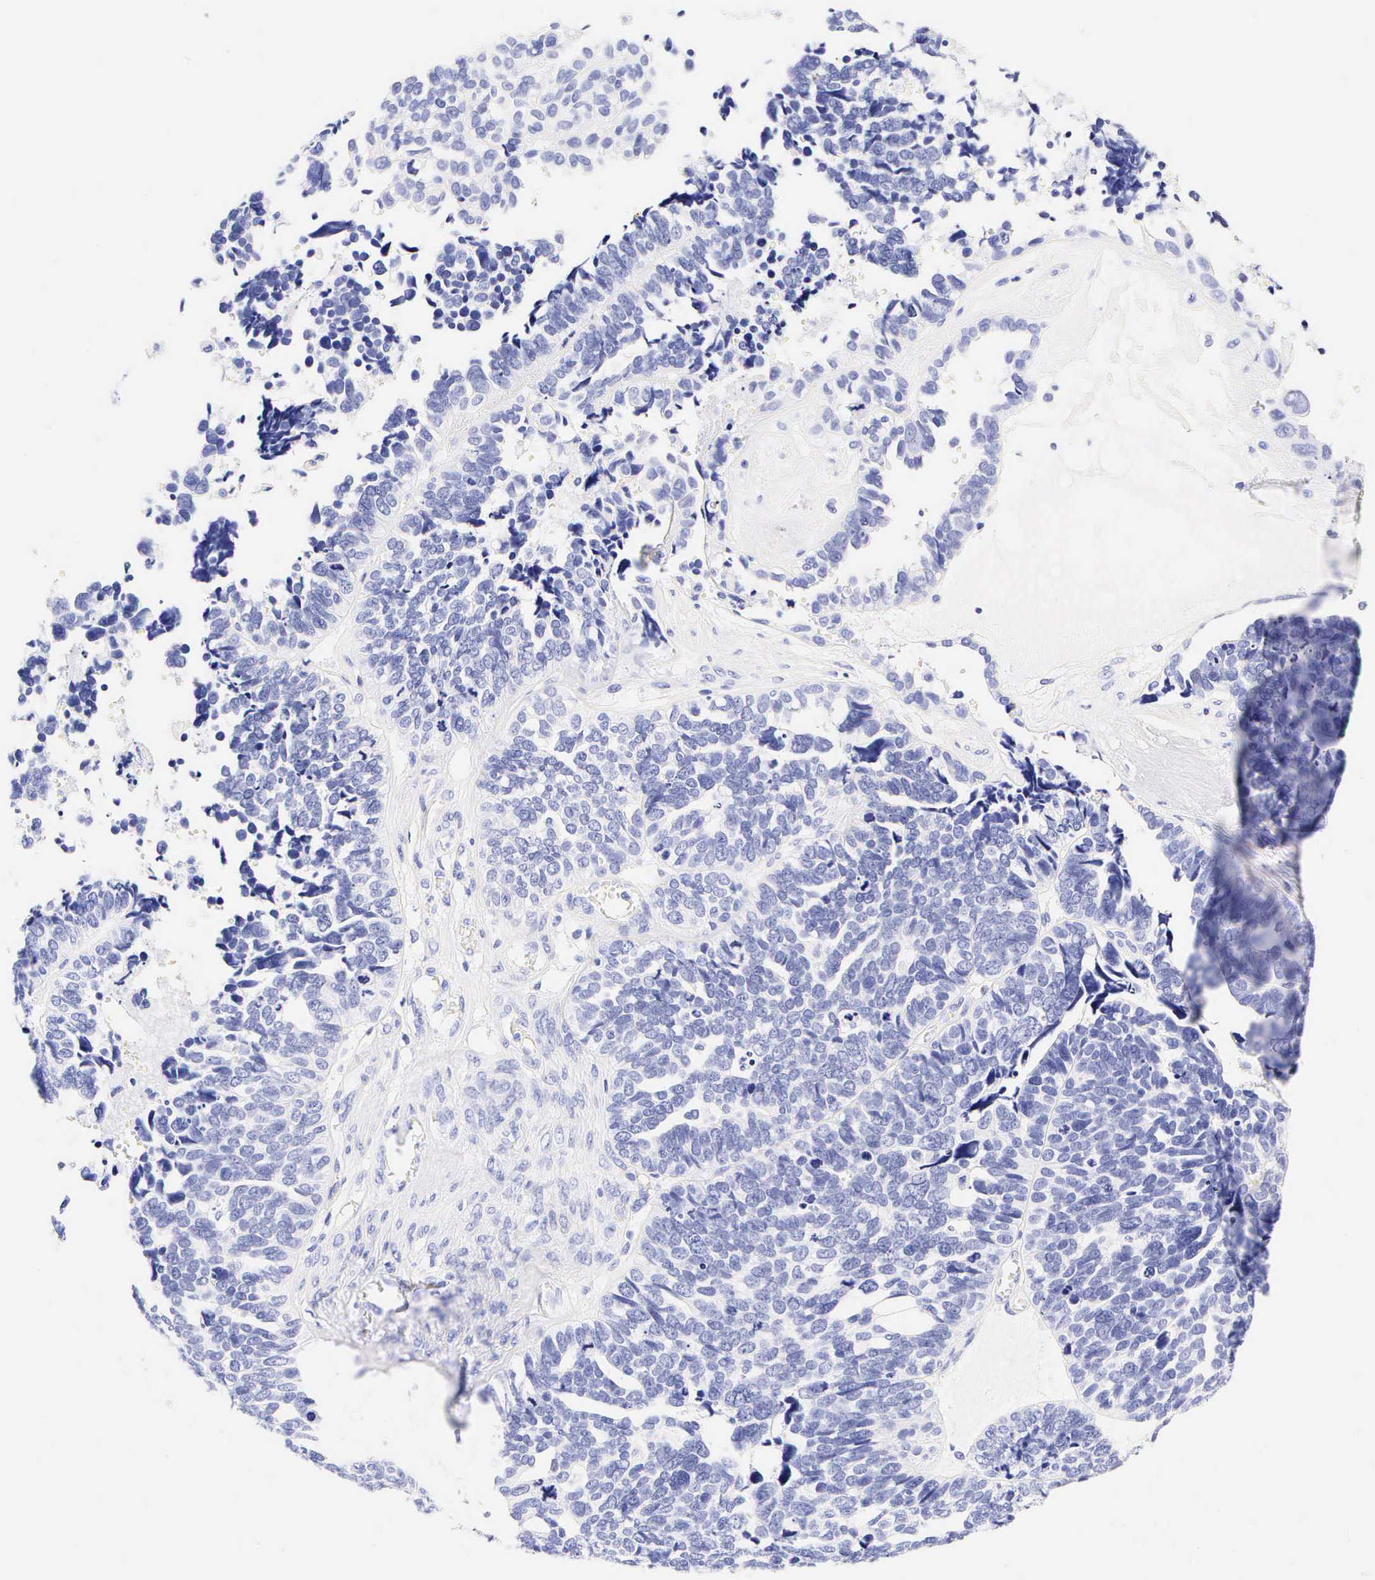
{"staining": {"intensity": "negative", "quantity": "none", "location": "none"}, "tissue": "ovarian cancer", "cell_type": "Tumor cells", "image_type": "cancer", "snomed": [{"axis": "morphology", "description": "Cystadenocarcinoma, serous, NOS"}, {"axis": "topography", "description": "Ovary"}], "caption": "Image shows no protein positivity in tumor cells of ovarian cancer tissue. (DAB immunohistochemistry visualized using brightfield microscopy, high magnification).", "gene": "CALD1", "patient": {"sex": "female", "age": 77}}